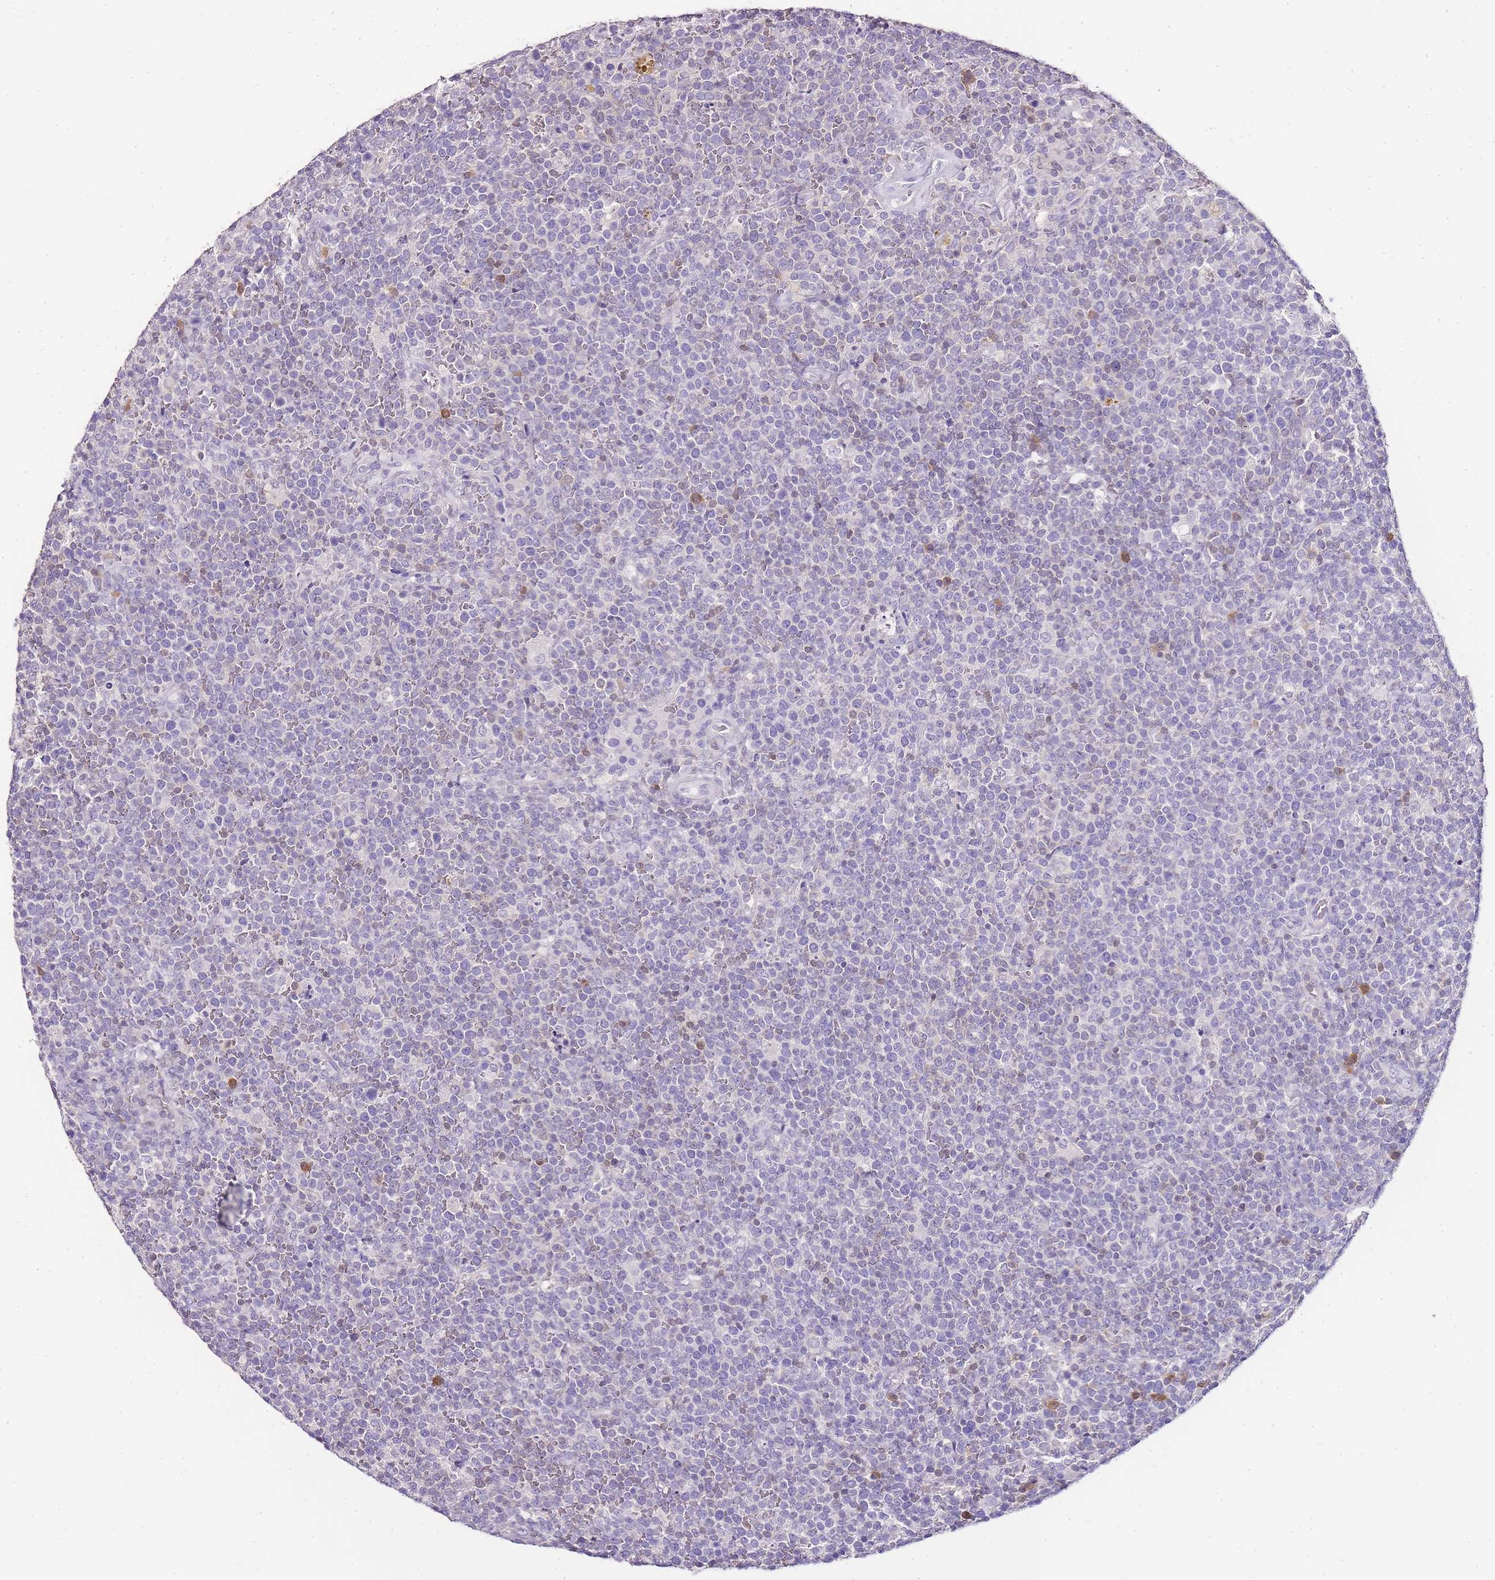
{"staining": {"intensity": "negative", "quantity": "none", "location": "none"}, "tissue": "lymphoma", "cell_type": "Tumor cells", "image_type": "cancer", "snomed": [{"axis": "morphology", "description": "Malignant lymphoma, non-Hodgkin's type, High grade"}, {"axis": "topography", "description": "Lymph node"}], "caption": "A high-resolution micrograph shows immunohistochemistry staining of malignant lymphoma, non-Hodgkin's type (high-grade), which shows no significant staining in tumor cells.", "gene": "ZBP1", "patient": {"sex": "male", "age": 61}}